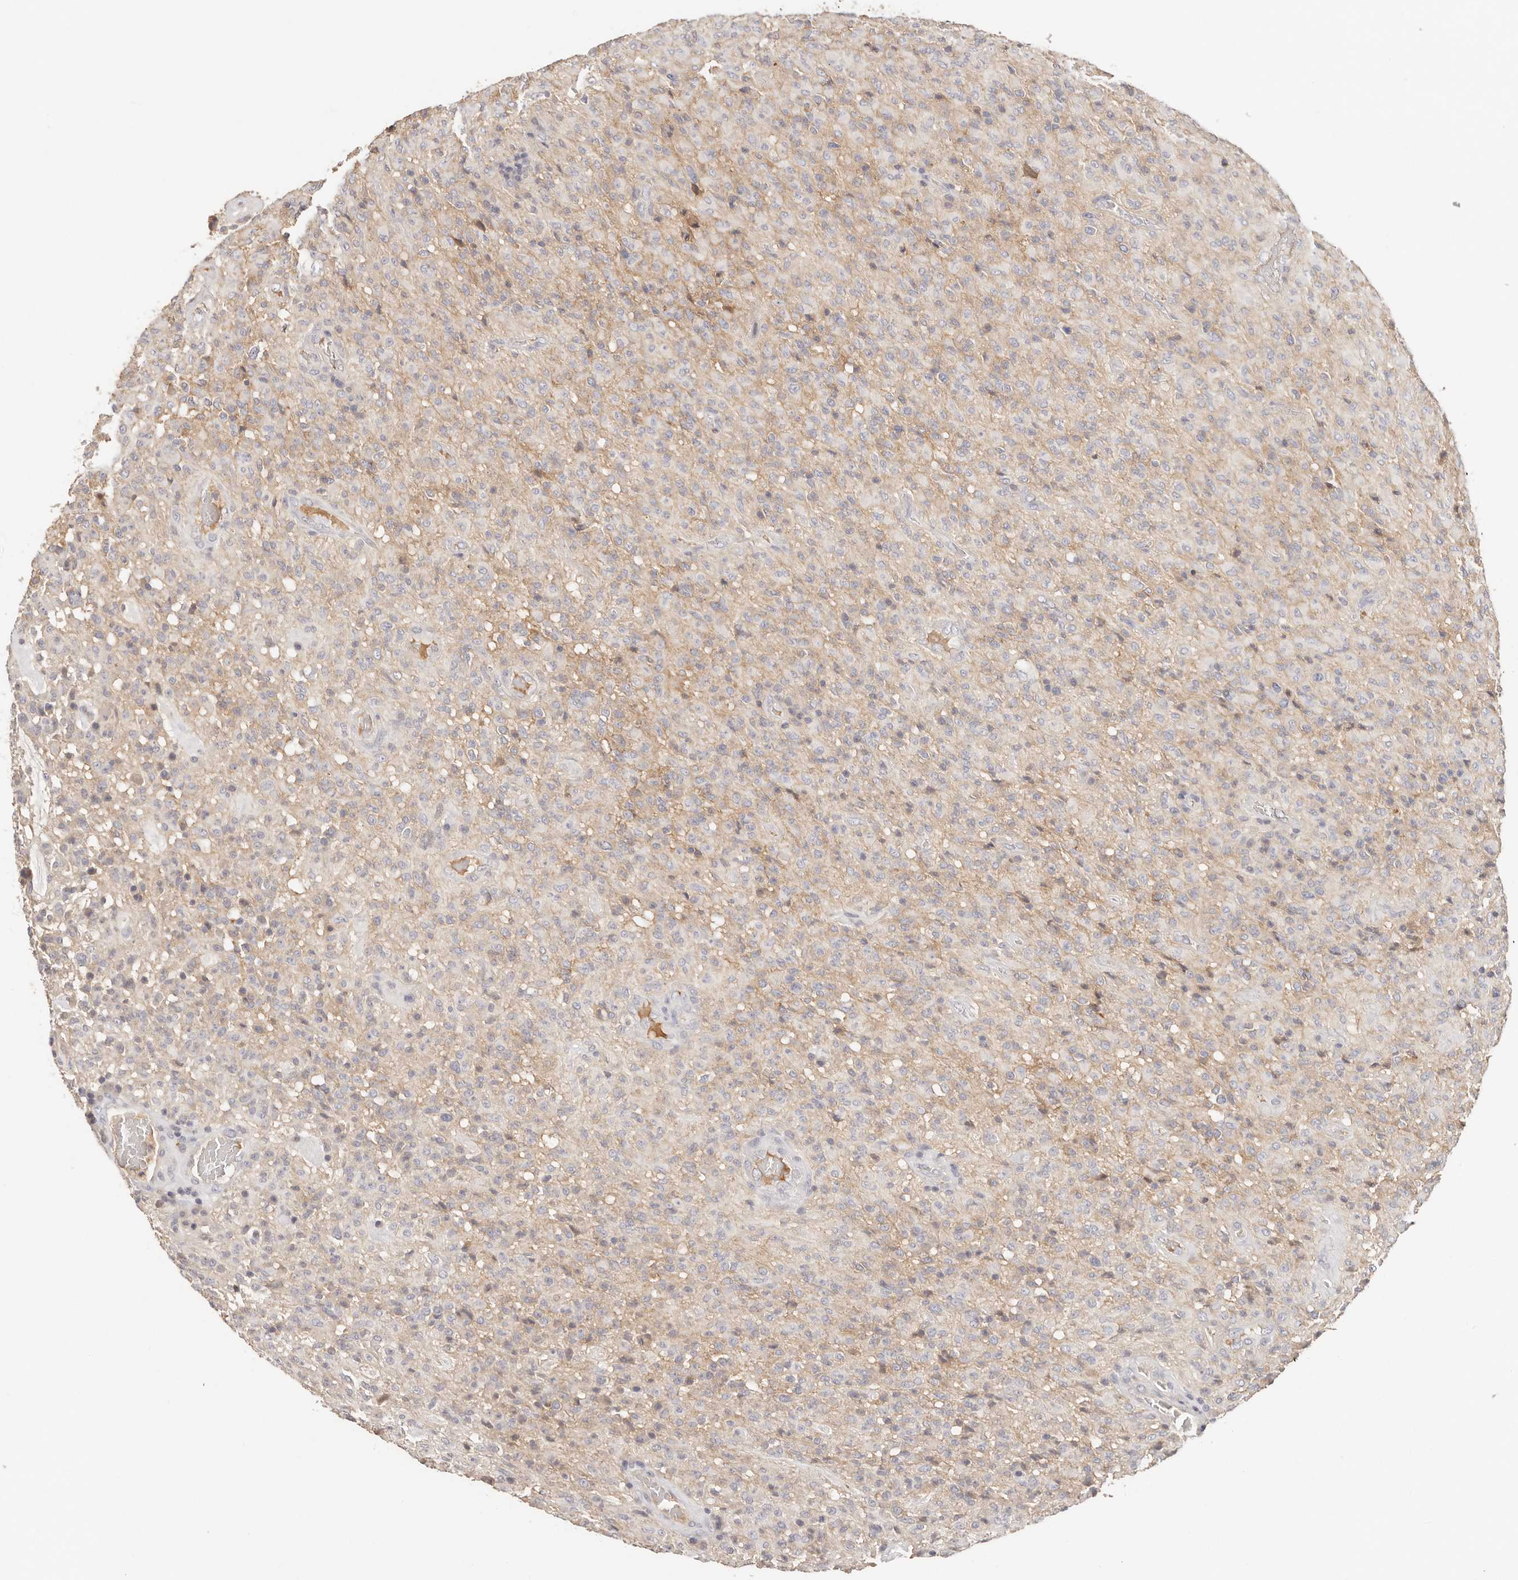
{"staining": {"intensity": "weak", "quantity": "<25%", "location": "cytoplasmic/membranous"}, "tissue": "glioma", "cell_type": "Tumor cells", "image_type": "cancer", "snomed": [{"axis": "morphology", "description": "Glioma, malignant, High grade"}, {"axis": "topography", "description": "Brain"}], "caption": "Histopathology image shows no protein staining in tumor cells of malignant glioma (high-grade) tissue. The staining was performed using DAB to visualize the protein expression in brown, while the nuclei were stained in blue with hematoxylin (Magnification: 20x).", "gene": "CXADR", "patient": {"sex": "female", "age": 57}}